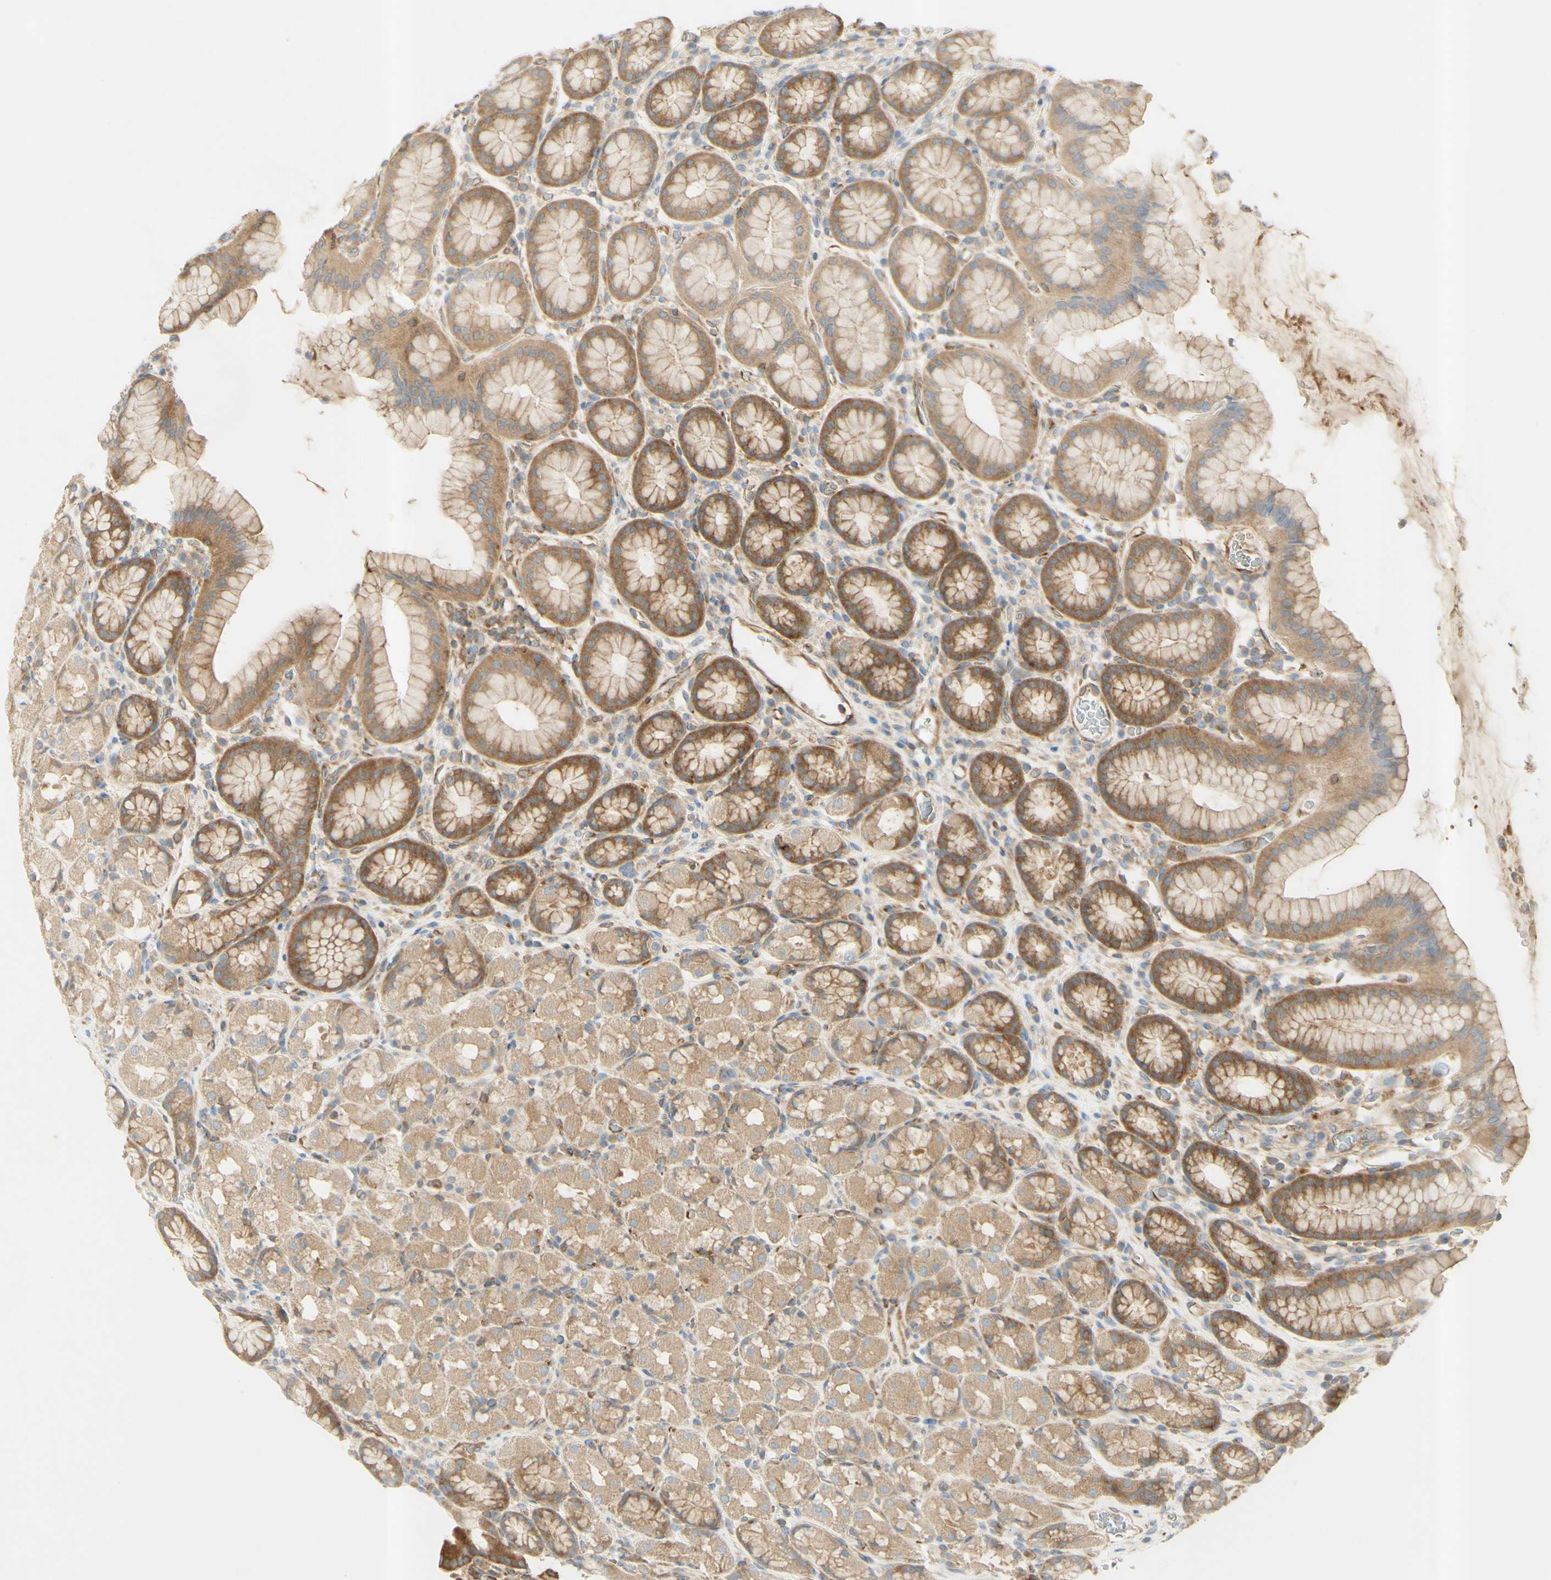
{"staining": {"intensity": "moderate", "quantity": ">75%", "location": "cytoplasmic/membranous"}, "tissue": "stomach", "cell_type": "Glandular cells", "image_type": "normal", "snomed": [{"axis": "morphology", "description": "Normal tissue, NOS"}, {"axis": "topography", "description": "Stomach, upper"}], "caption": "IHC staining of benign stomach, which displays medium levels of moderate cytoplasmic/membranous staining in approximately >75% of glandular cells indicating moderate cytoplasmic/membranous protein expression. The staining was performed using DAB (brown) for protein detection and nuclei were counterstained in hematoxylin (blue).", "gene": "IKBKG", "patient": {"sex": "male", "age": 68}}